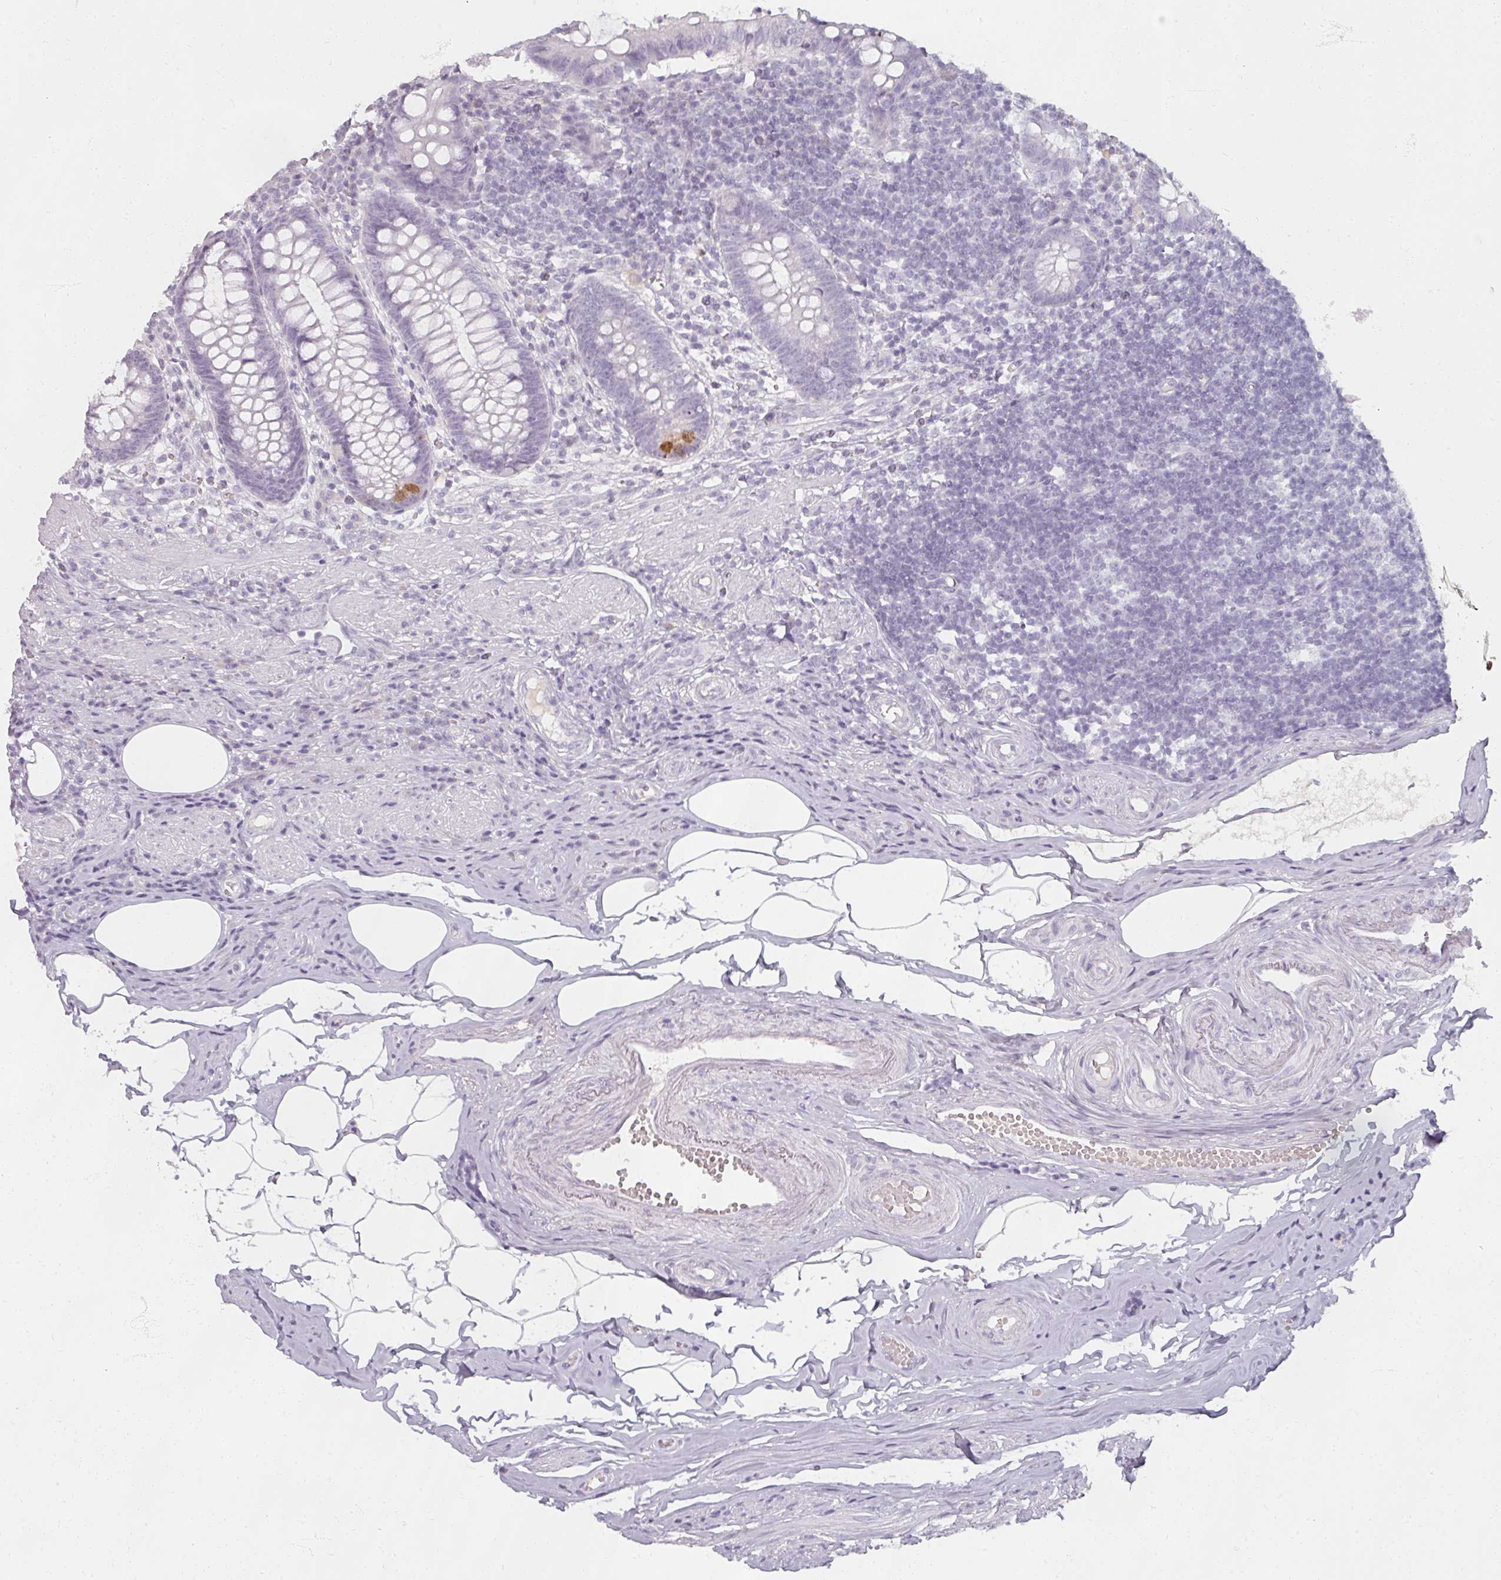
{"staining": {"intensity": "moderate", "quantity": "<25%", "location": "cytoplasmic/membranous"}, "tissue": "appendix", "cell_type": "Glandular cells", "image_type": "normal", "snomed": [{"axis": "morphology", "description": "Normal tissue, NOS"}, {"axis": "topography", "description": "Appendix"}], "caption": "This photomicrograph exhibits immunohistochemistry staining of benign human appendix, with low moderate cytoplasmic/membranous expression in approximately <25% of glandular cells.", "gene": "REG3A", "patient": {"sex": "female", "age": 56}}